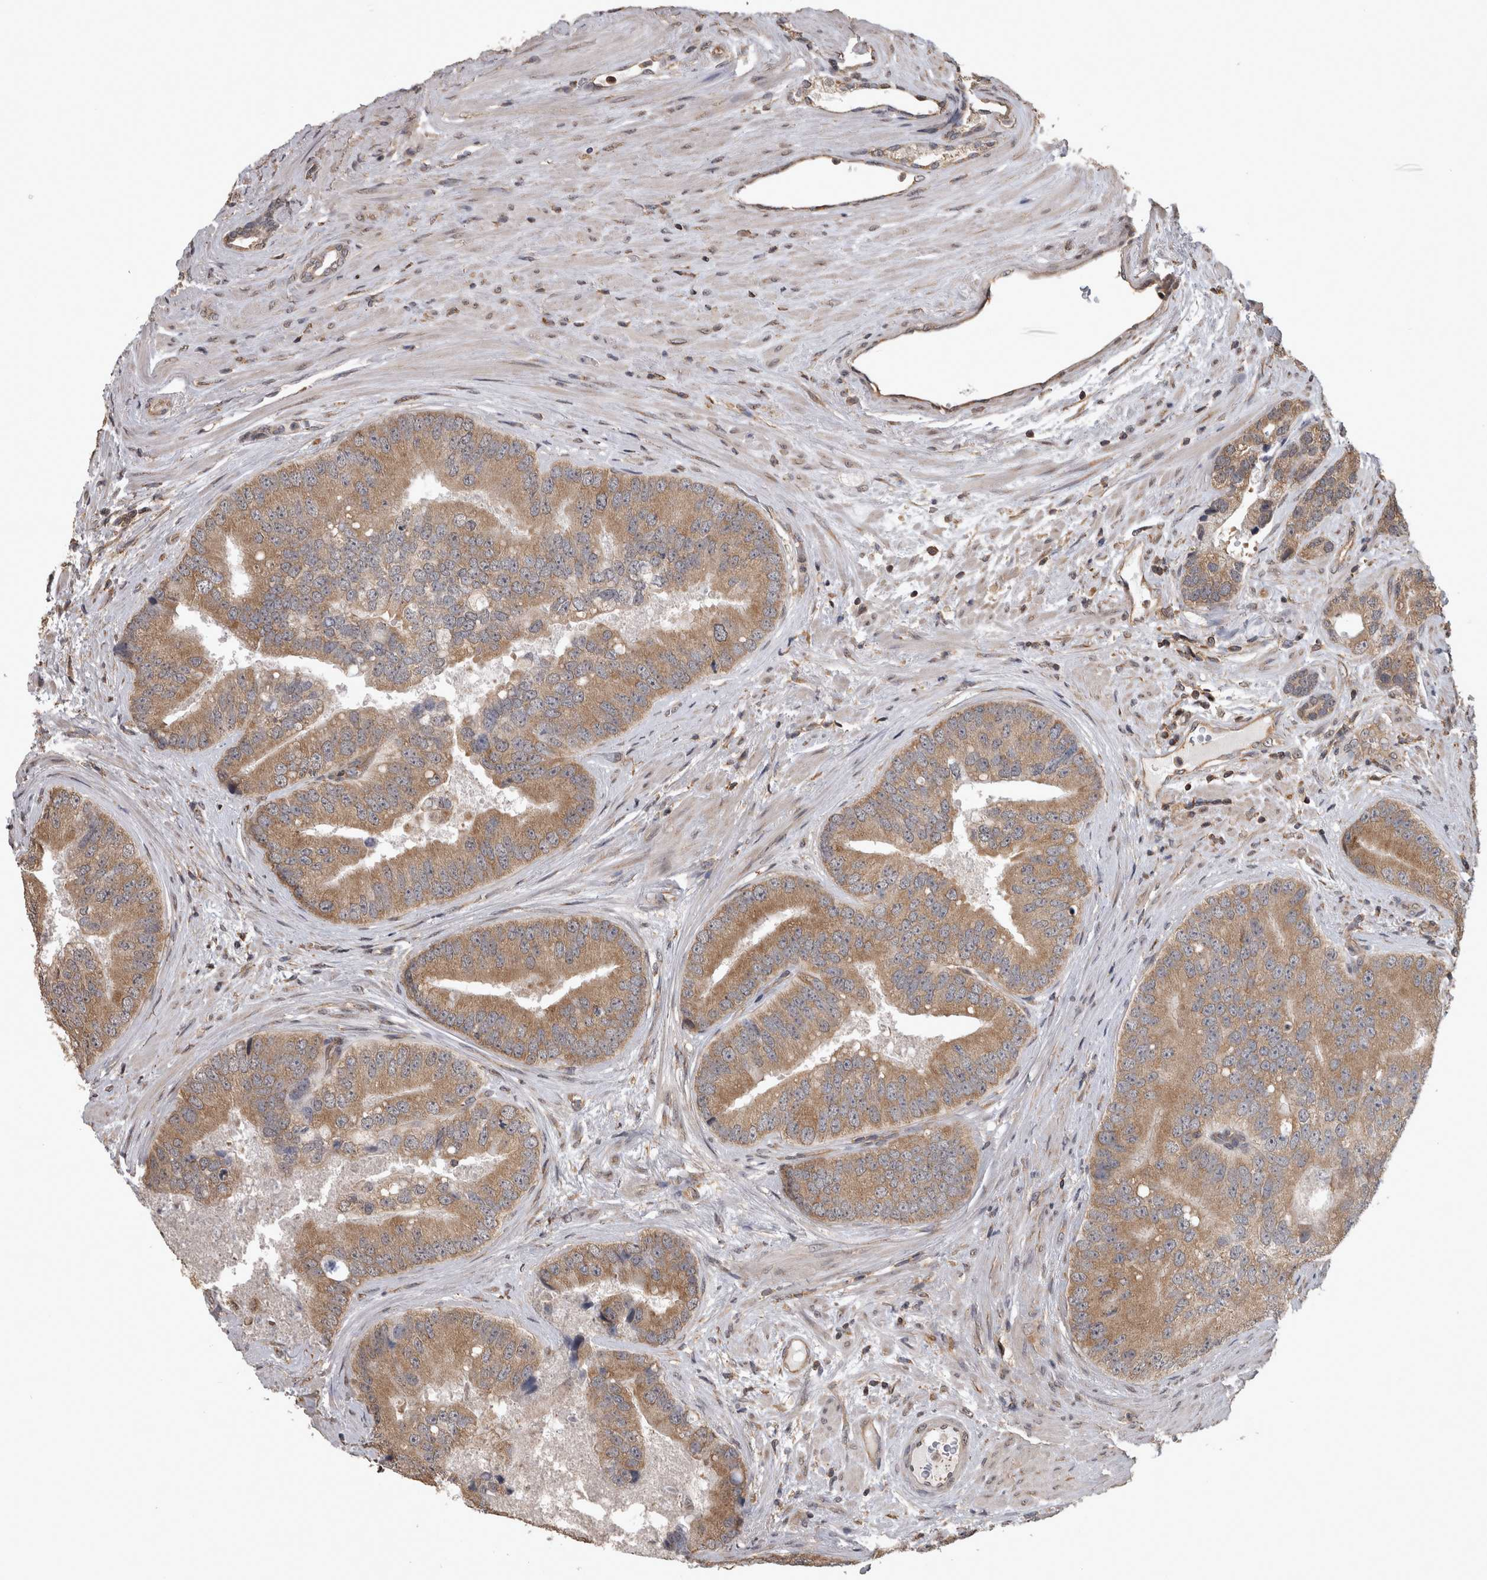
{"staining": {"intensity": "moderate", "quantity": ">75%", "location": "cytoplasmic/membranous"}, "tissue": "prostate cancer", "cell_type": "Tumor cells", "image_type": "cancer", "snomed": [{"axis": "morphology", "description": "Adenocarcinoma, High grade"}, {"axis": "topography", "description": "Prostate"}], "caption": "This image displays IHC staining of prostate adenocarcinoma (high-grade), with medium moderate cytoplasmic/membranous positivity in approximately >75% of tumor cells.", "gene": "ATXN2", "patient": {"sex": "male", "age": 70}}